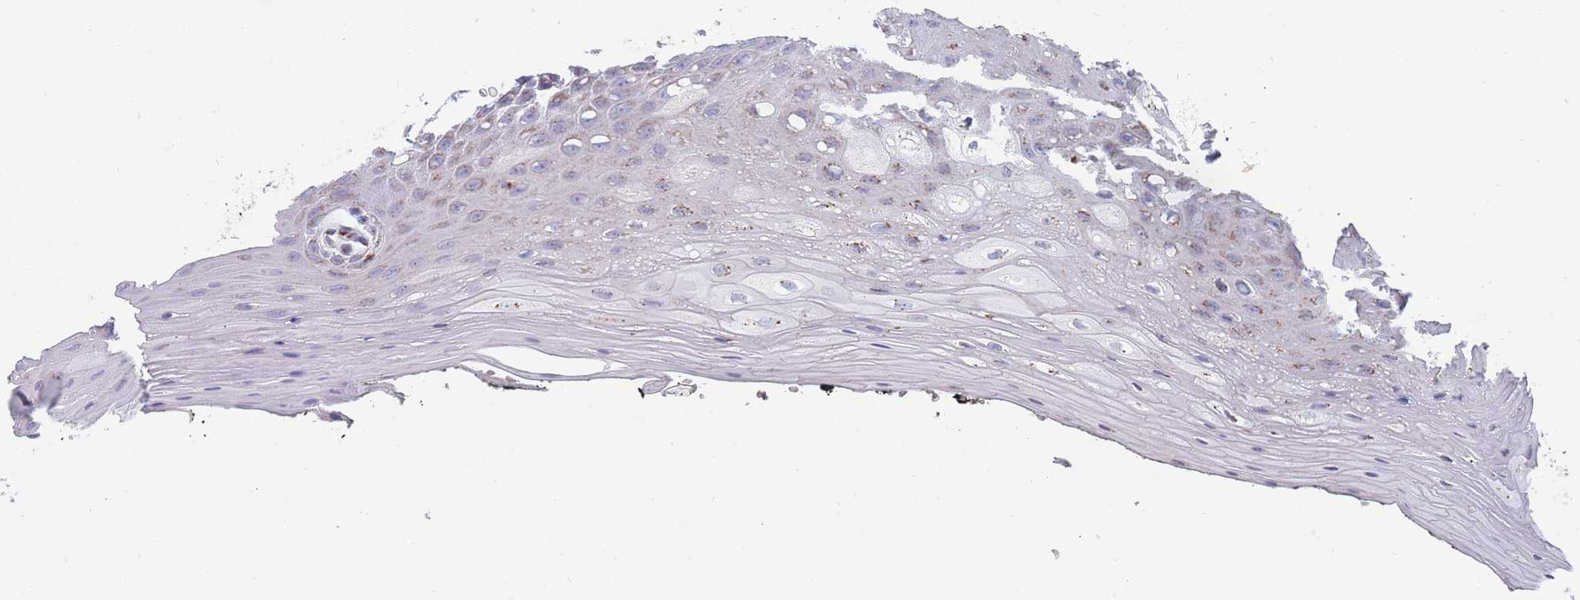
{"staining": {"intensity": "weak", "quantity": "<25%", "location": "cytoplasmic/membranous"}, "tissue": "oral mucosa", "cell_type": "Squamous epithelial cells", "image_type": "normal", "snomed": [{"axis": "morphology", "description": "Normal tissue, NOS"}, {"axis": "topography", "description": "Oral tissue"}, {"axis": "topography", "description": "Tounge, NOS"}], "caption": "Squamous epithelial cells show no significant staining in normal oral mucosa. (DAB immunohistochemistry (IHC) with hematoxylin counter stain).", "gene": "TMED10", "patient": {"sex": "female", "age": 59}}